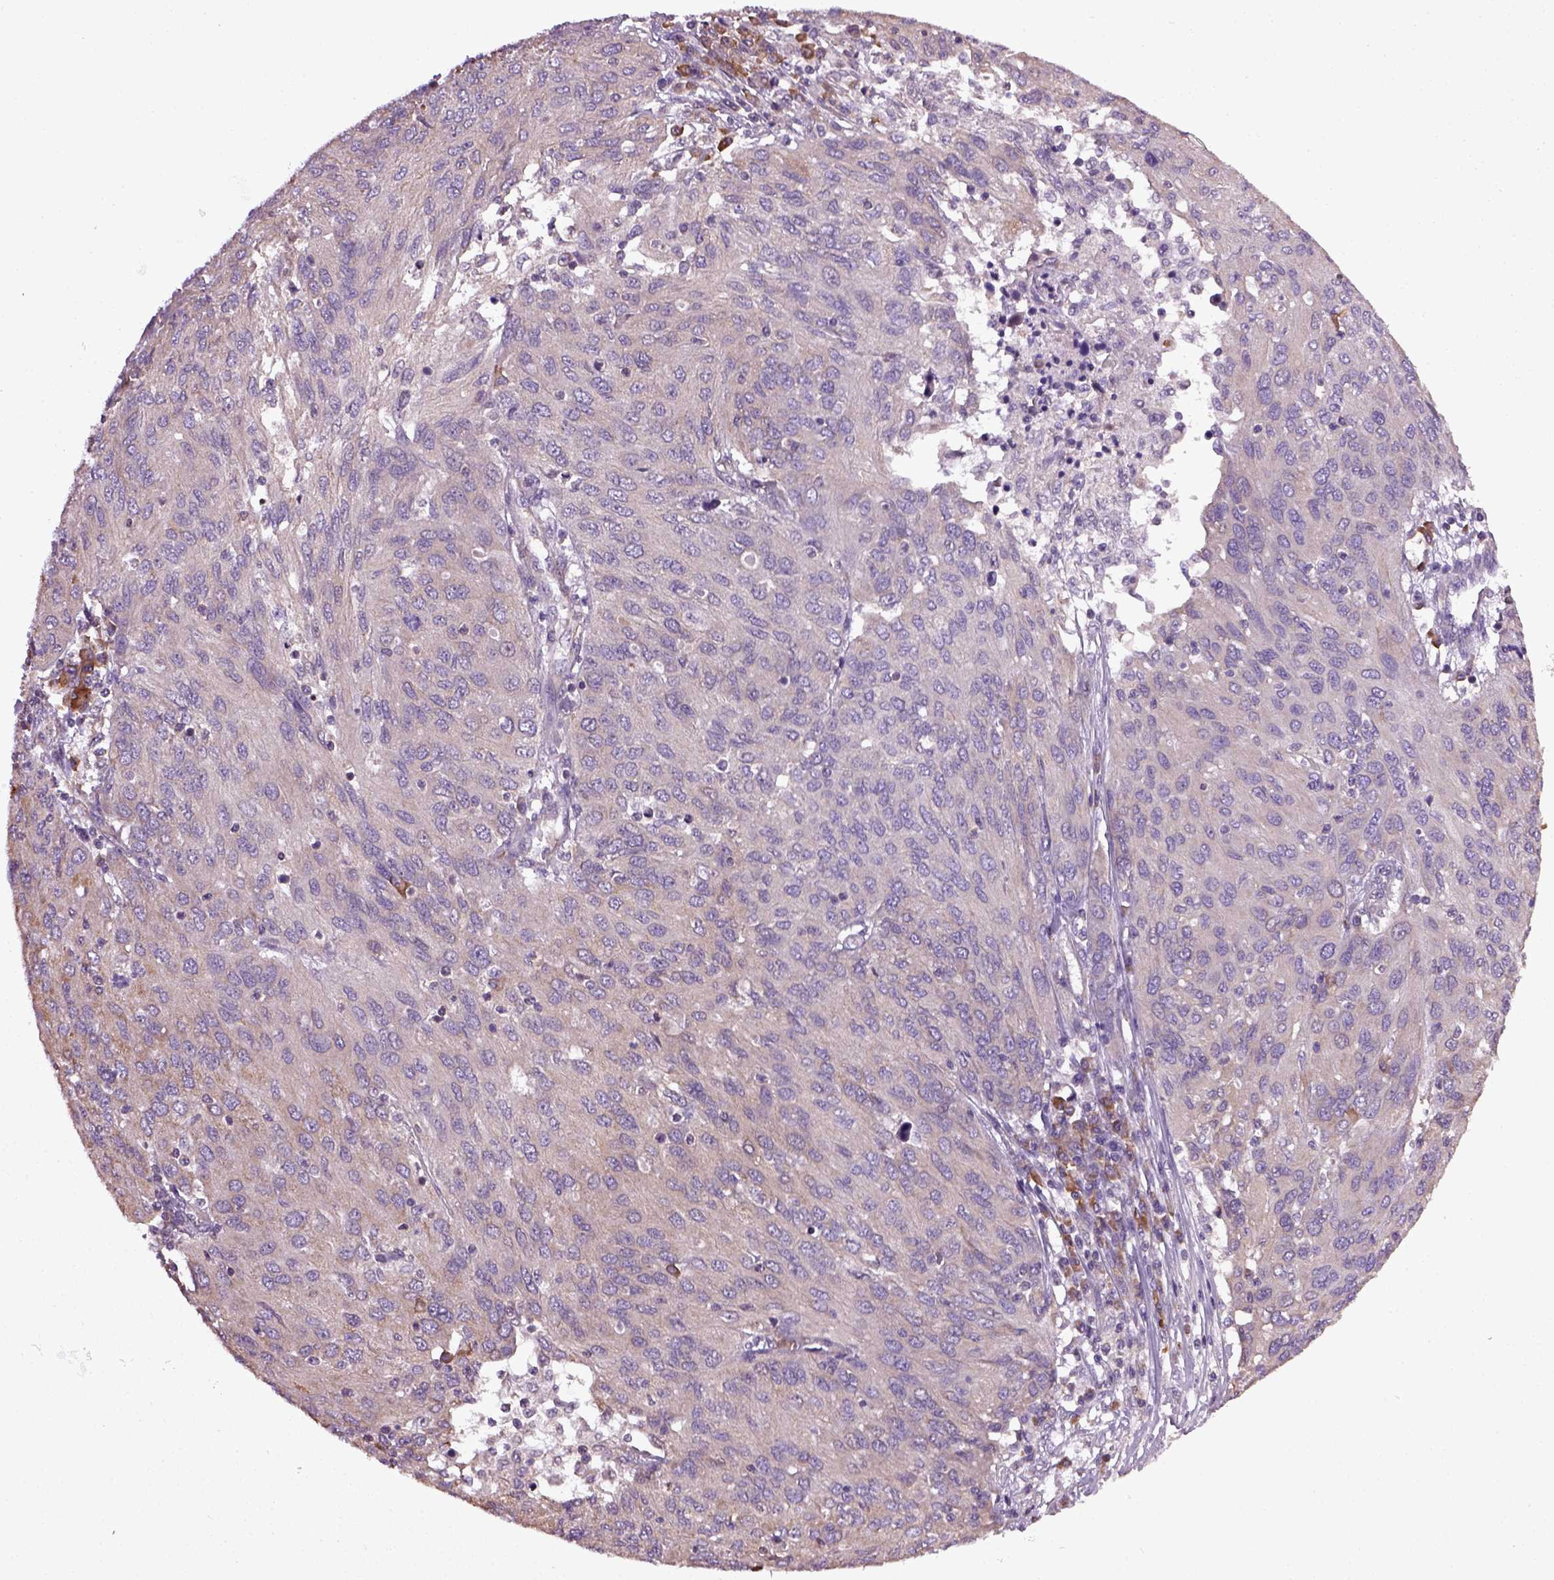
{"staining": {"intensity": "negative", "quantity": "none", "location": "none"}, "tissue": "ovarian cancer", "cell_type": "Tumor cells", "image_type": "cancer", "snomed": [{"axis": "morphology", "description": "Carcinoma, endometroid"}, {"axis": "topography", "description": "Ovary"}], "caption": "An image of ovarian endometroid carcinoma stained for a protein demonstrates no brown staining in tumor cells.", "gene": "TPRG1", "patient": {"sex": "female", "age": 50}}